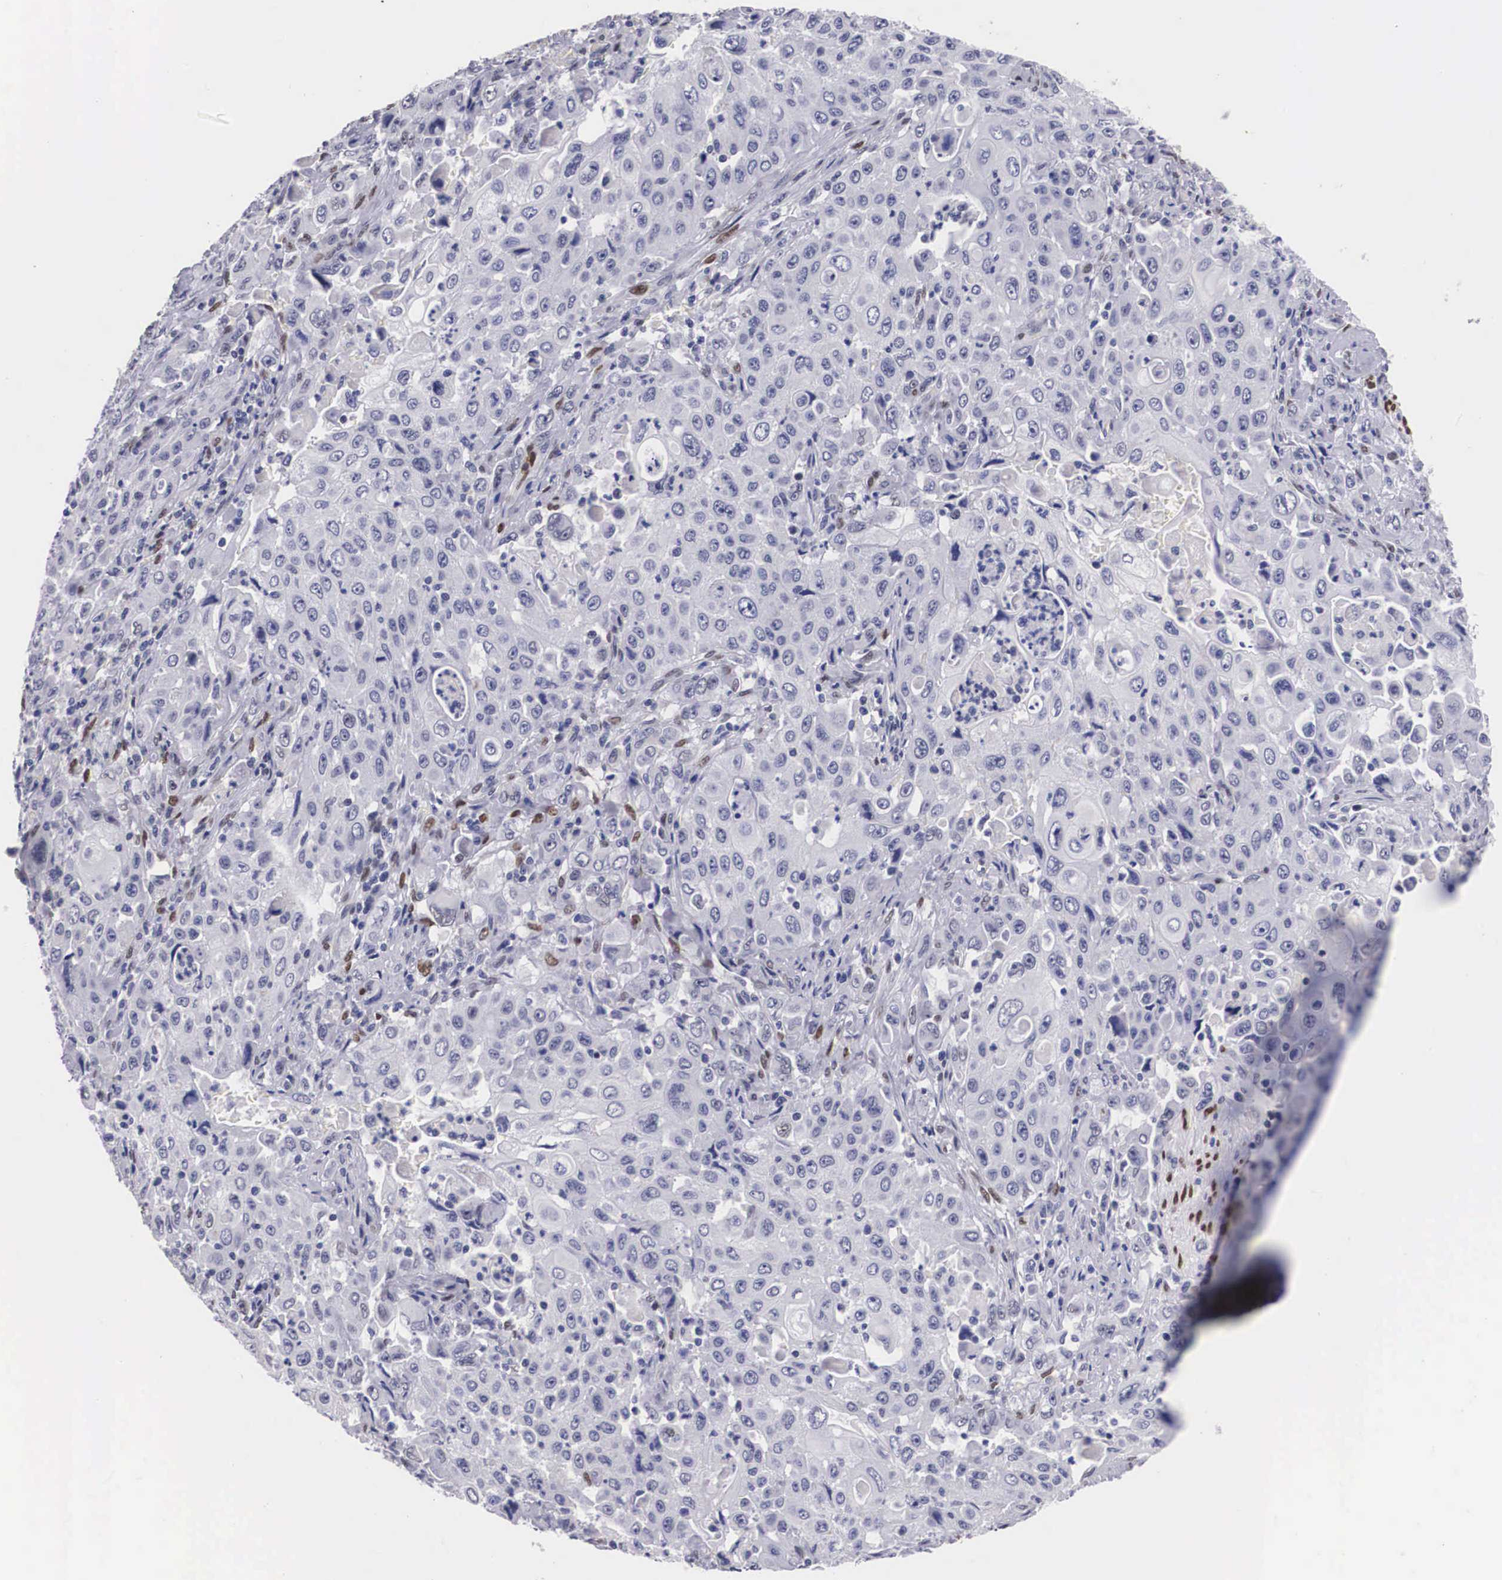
{"staining": {"intensity": "weak", "quantity": "<25%", "location": "nuclear"}, "tissue": "pancreatic cancer", "cell_type": "Tumor cells", "image_type": "cancer", "snomed": [{"axis": "morphology", "description": "Adenocarcinoma, NOS"}, {"axis": "topography", "description": "Pancreas"}], "caption": "Immunohistochemistry (IHC) of pancreatic cancer exhibits no positivity in tumor cells.", "gene": "KHDRBS3", "patient": {"sex": "male", "age": 70}}